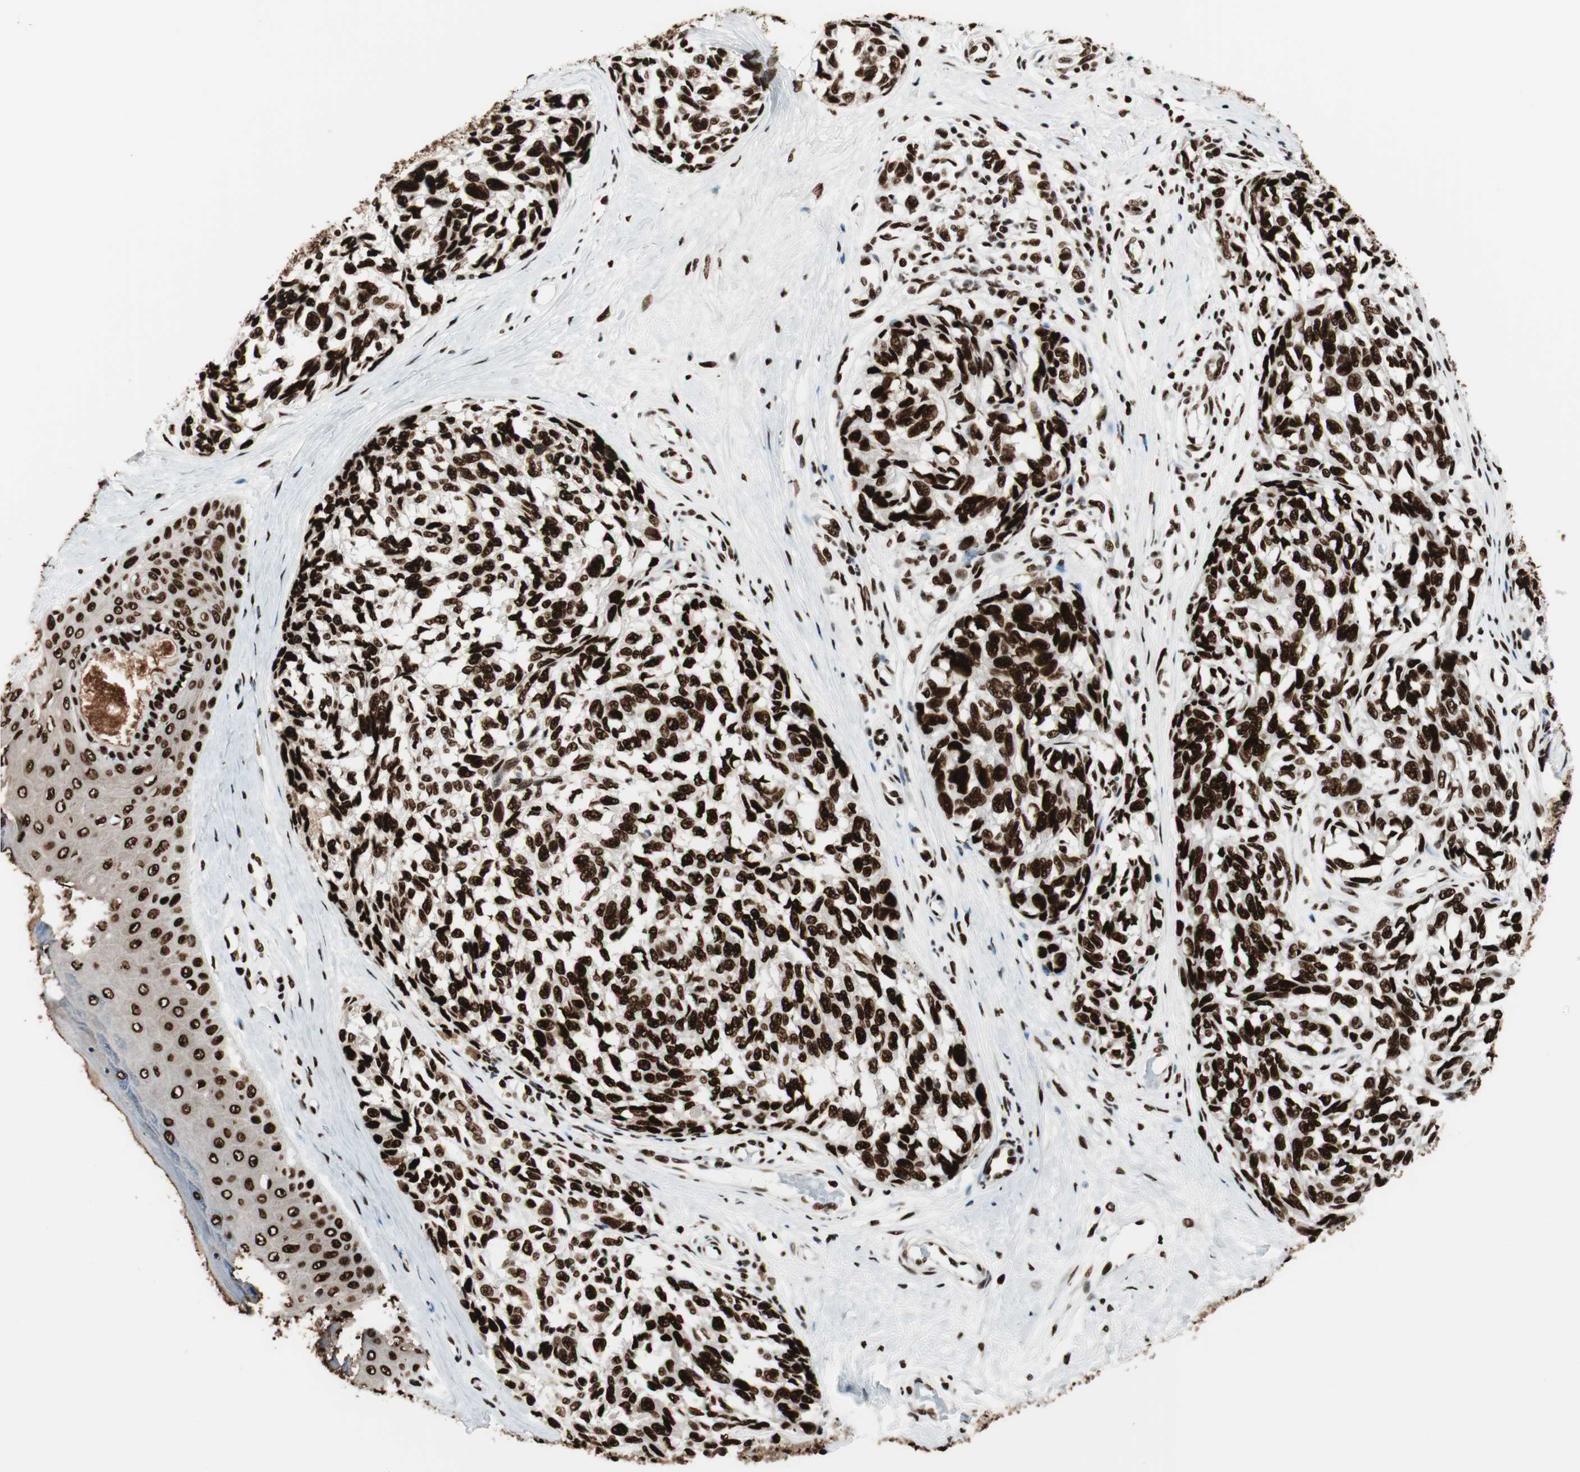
{"staining": {"intensity": "strong", "quantity": ">75%", "location": "nuclear"}, "tissue": "melanoma", "cell_type": "Tumor cells", "image_type": "cancer", "snomed": [{"axis": "morphology", "description": "Malignant melanoma, NOS"}, {"axis": "topography", "description": "Skin"}], "caption": "Protein expression analysis of malignant melanoma demonstrates strong nuclear positivity in about >75% of tumor cells. Using DAB (brown) and hematoxylin (blue) stains, captured at high magnification using brightfield microscopy.", "gene": "PSME3", "patient": {"sex": "female", "age": 64}}